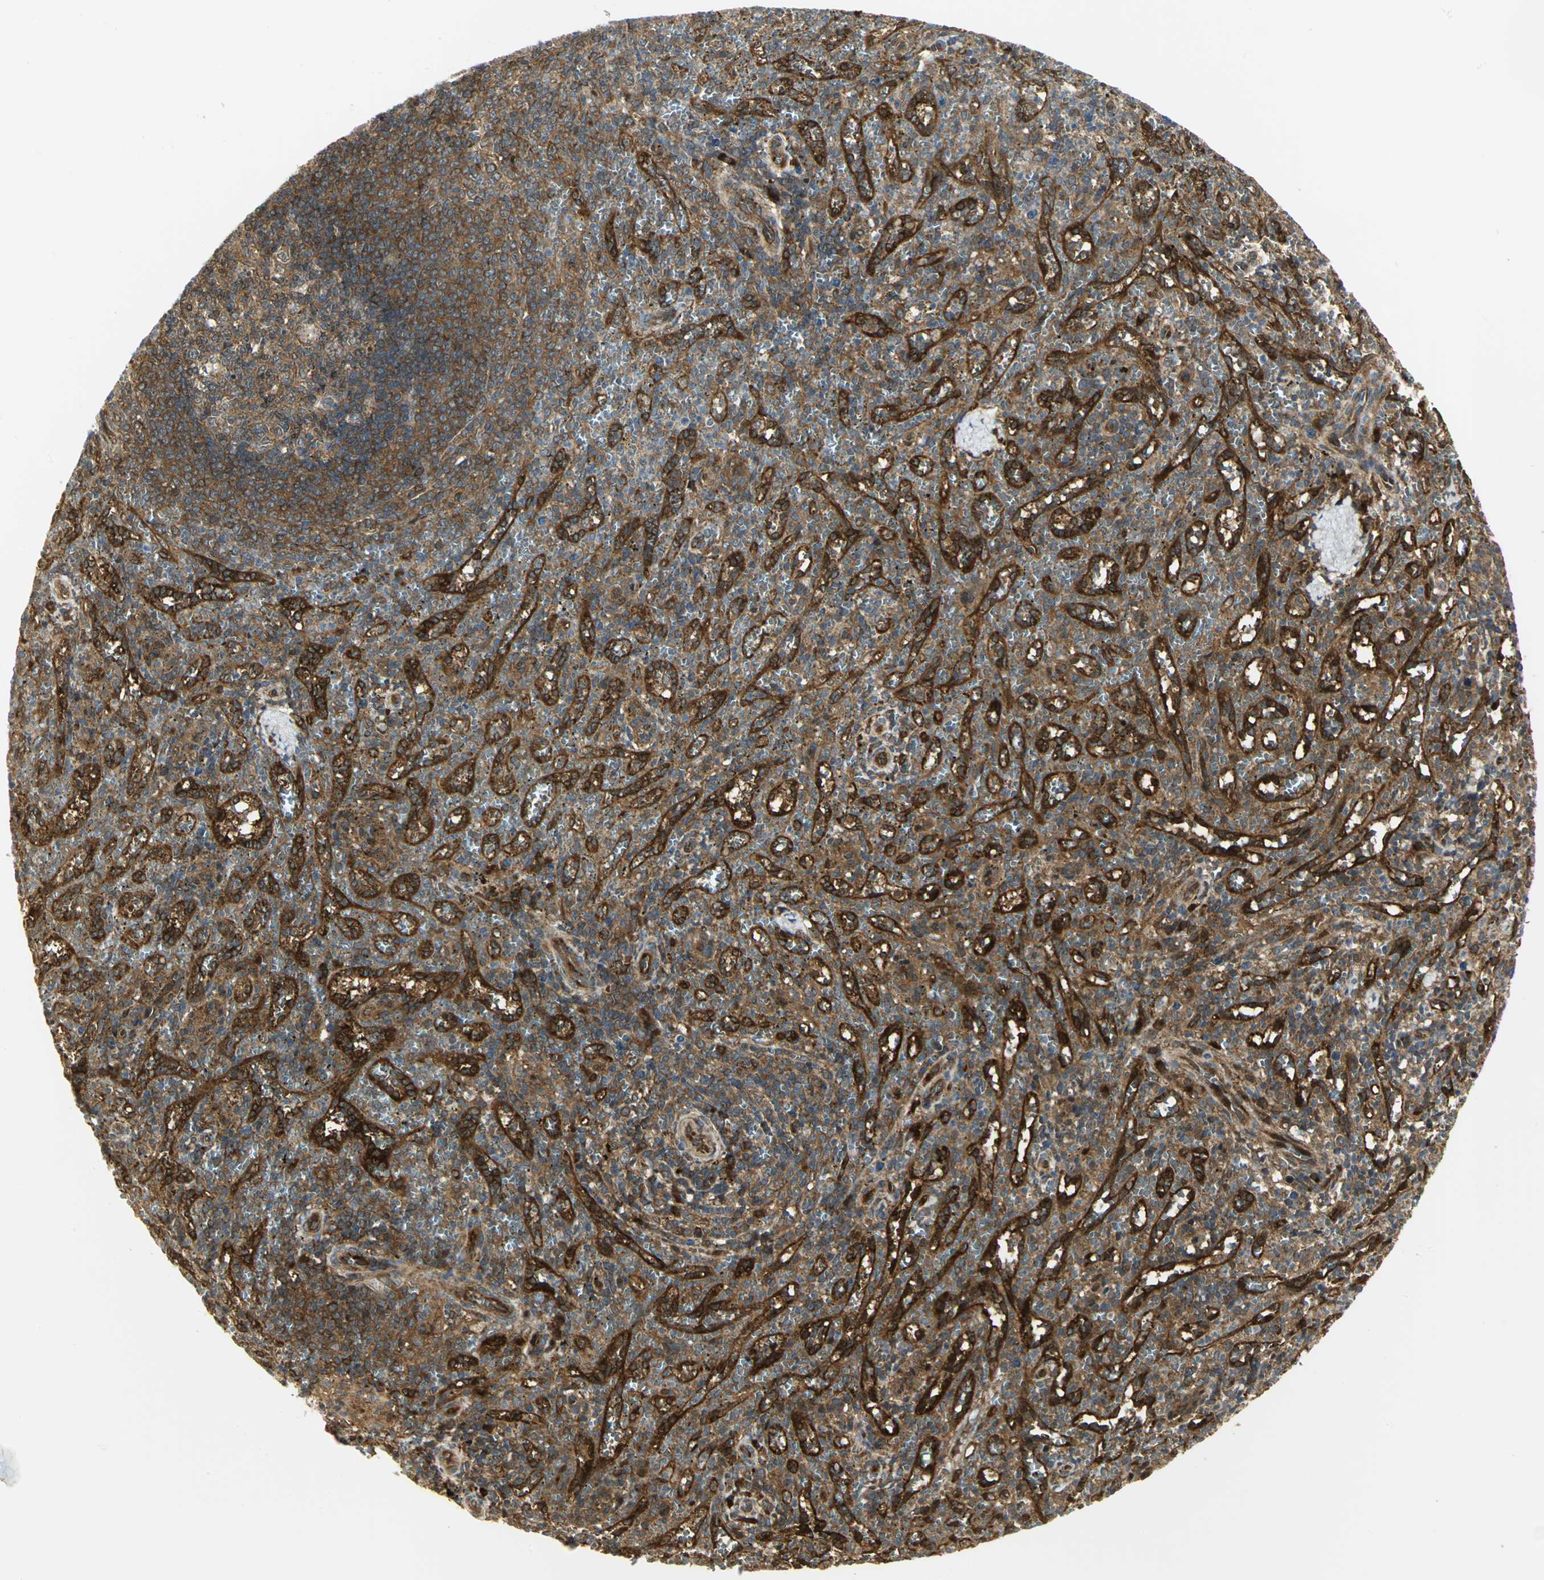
{"staining": {"intensity": "moderate", "quantity": "25%-75%", "location": "cytoplasmic/membranous,nuclear"}, "tissue": "spleen", "cell_type": "Cells in red pulp", "image_type": "normal", "snomed": [{"axis": "morphology", "description": "Normal tissue, NOS"}, {"axis": "topography", "description": "Spleen"}], "caption": "Moderate cytoplasmic/membranous,nuclear staining for a protein is identified in approximately 25%-75% of cells in red pulp of normal spleen using immunohistochemistry (IHC).", "gene": "EEA1", "patient": {"sex": "female", "age": 10}}